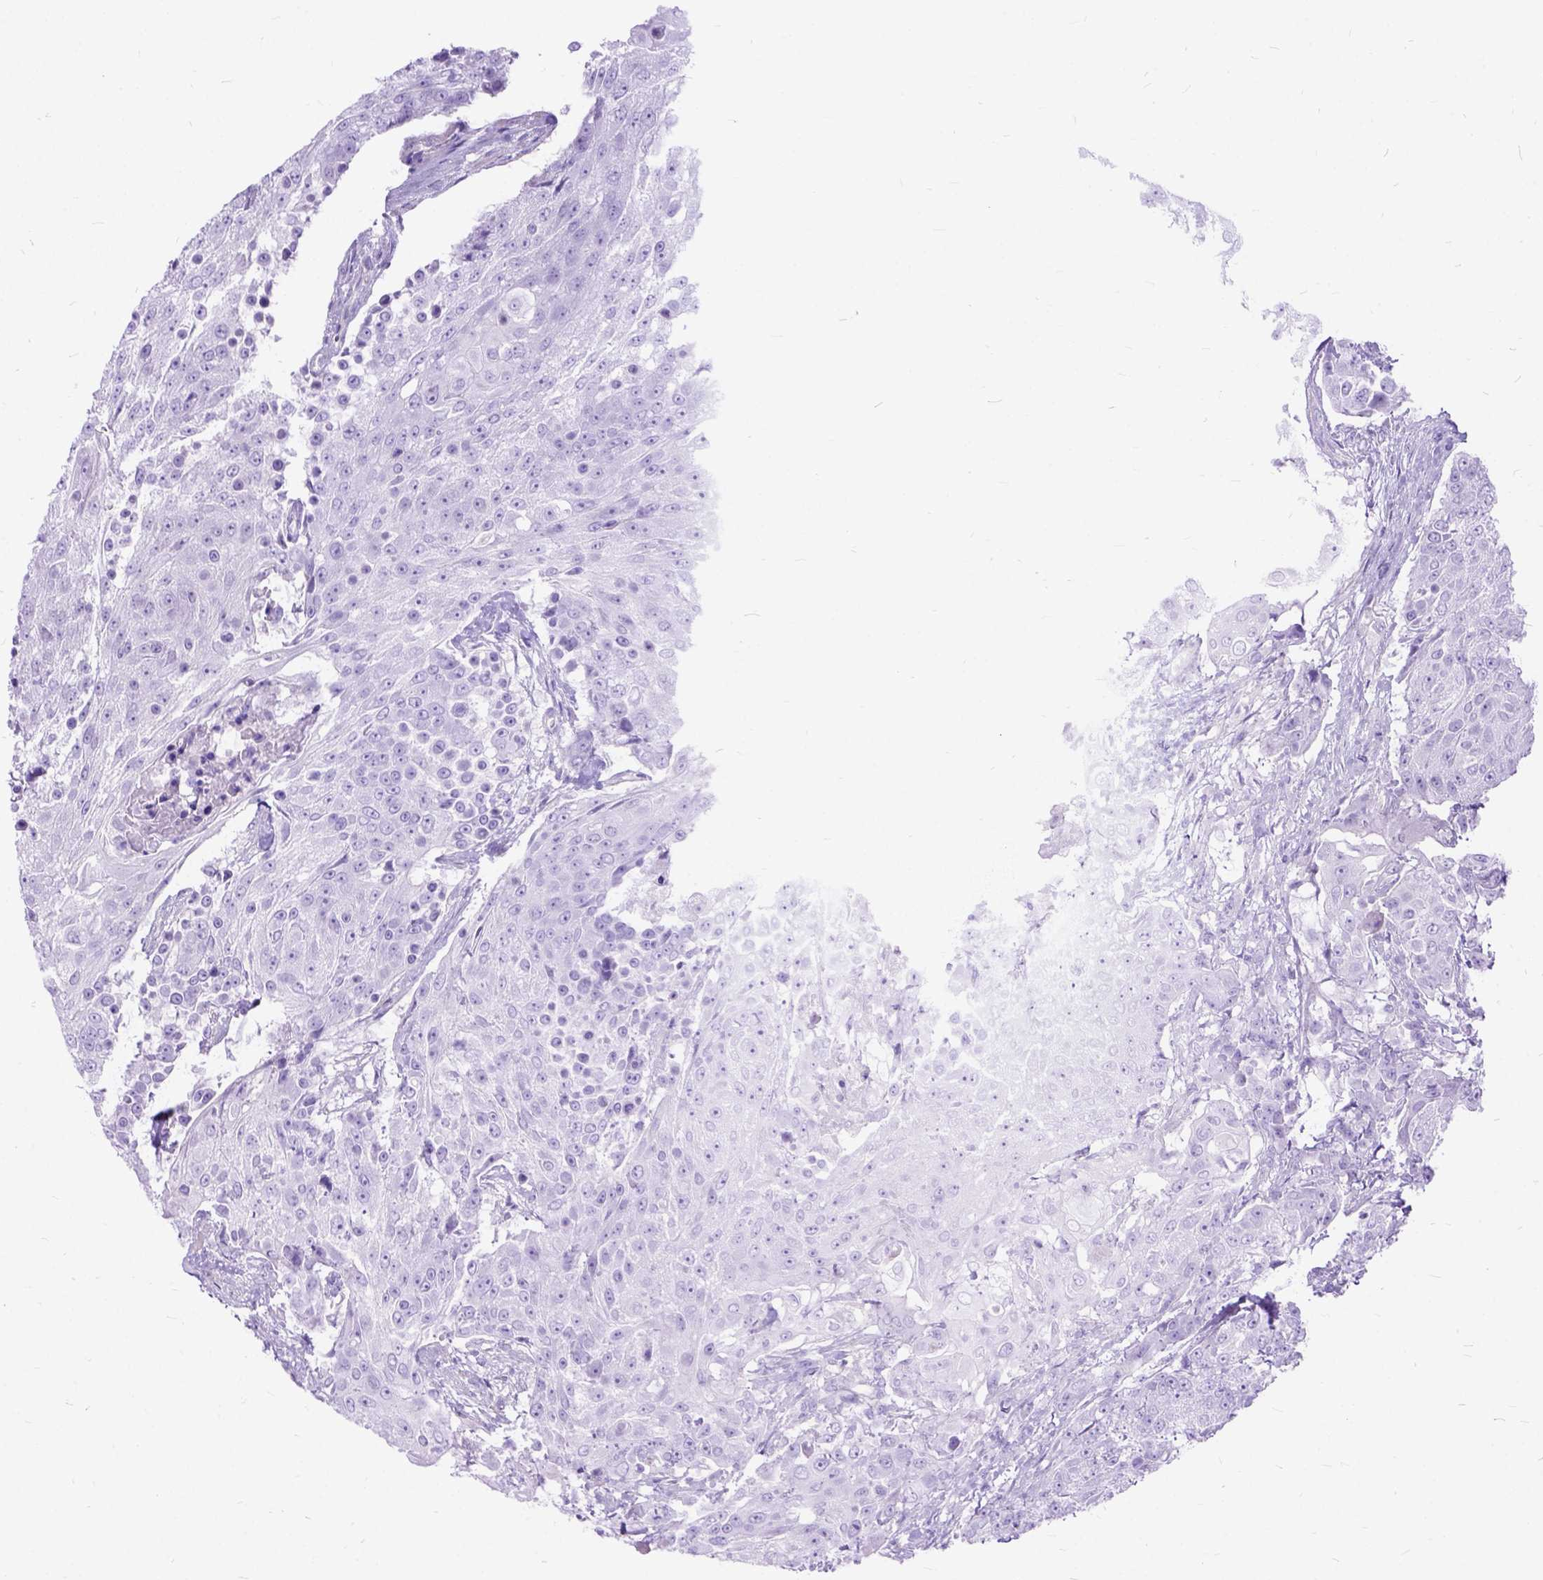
{"staining": {"intensity": "negative", "quantity": "none", "location": "none"}, "tissue": "urothelial cancer", "cell_type": "Tumor cells", "image_type": "cancer", "snomed": [{"axis": "morphology", "description": "Urothelial carcinoma, High grade"}, {"axis": "topography", "description": "Urinary bladder"}], "caption": "Tumor cells show no significant protein positivity in high-grade urothelial carcinoma.", "gene": "ARL9", "patient": {"sex": "female", "age": 63}}